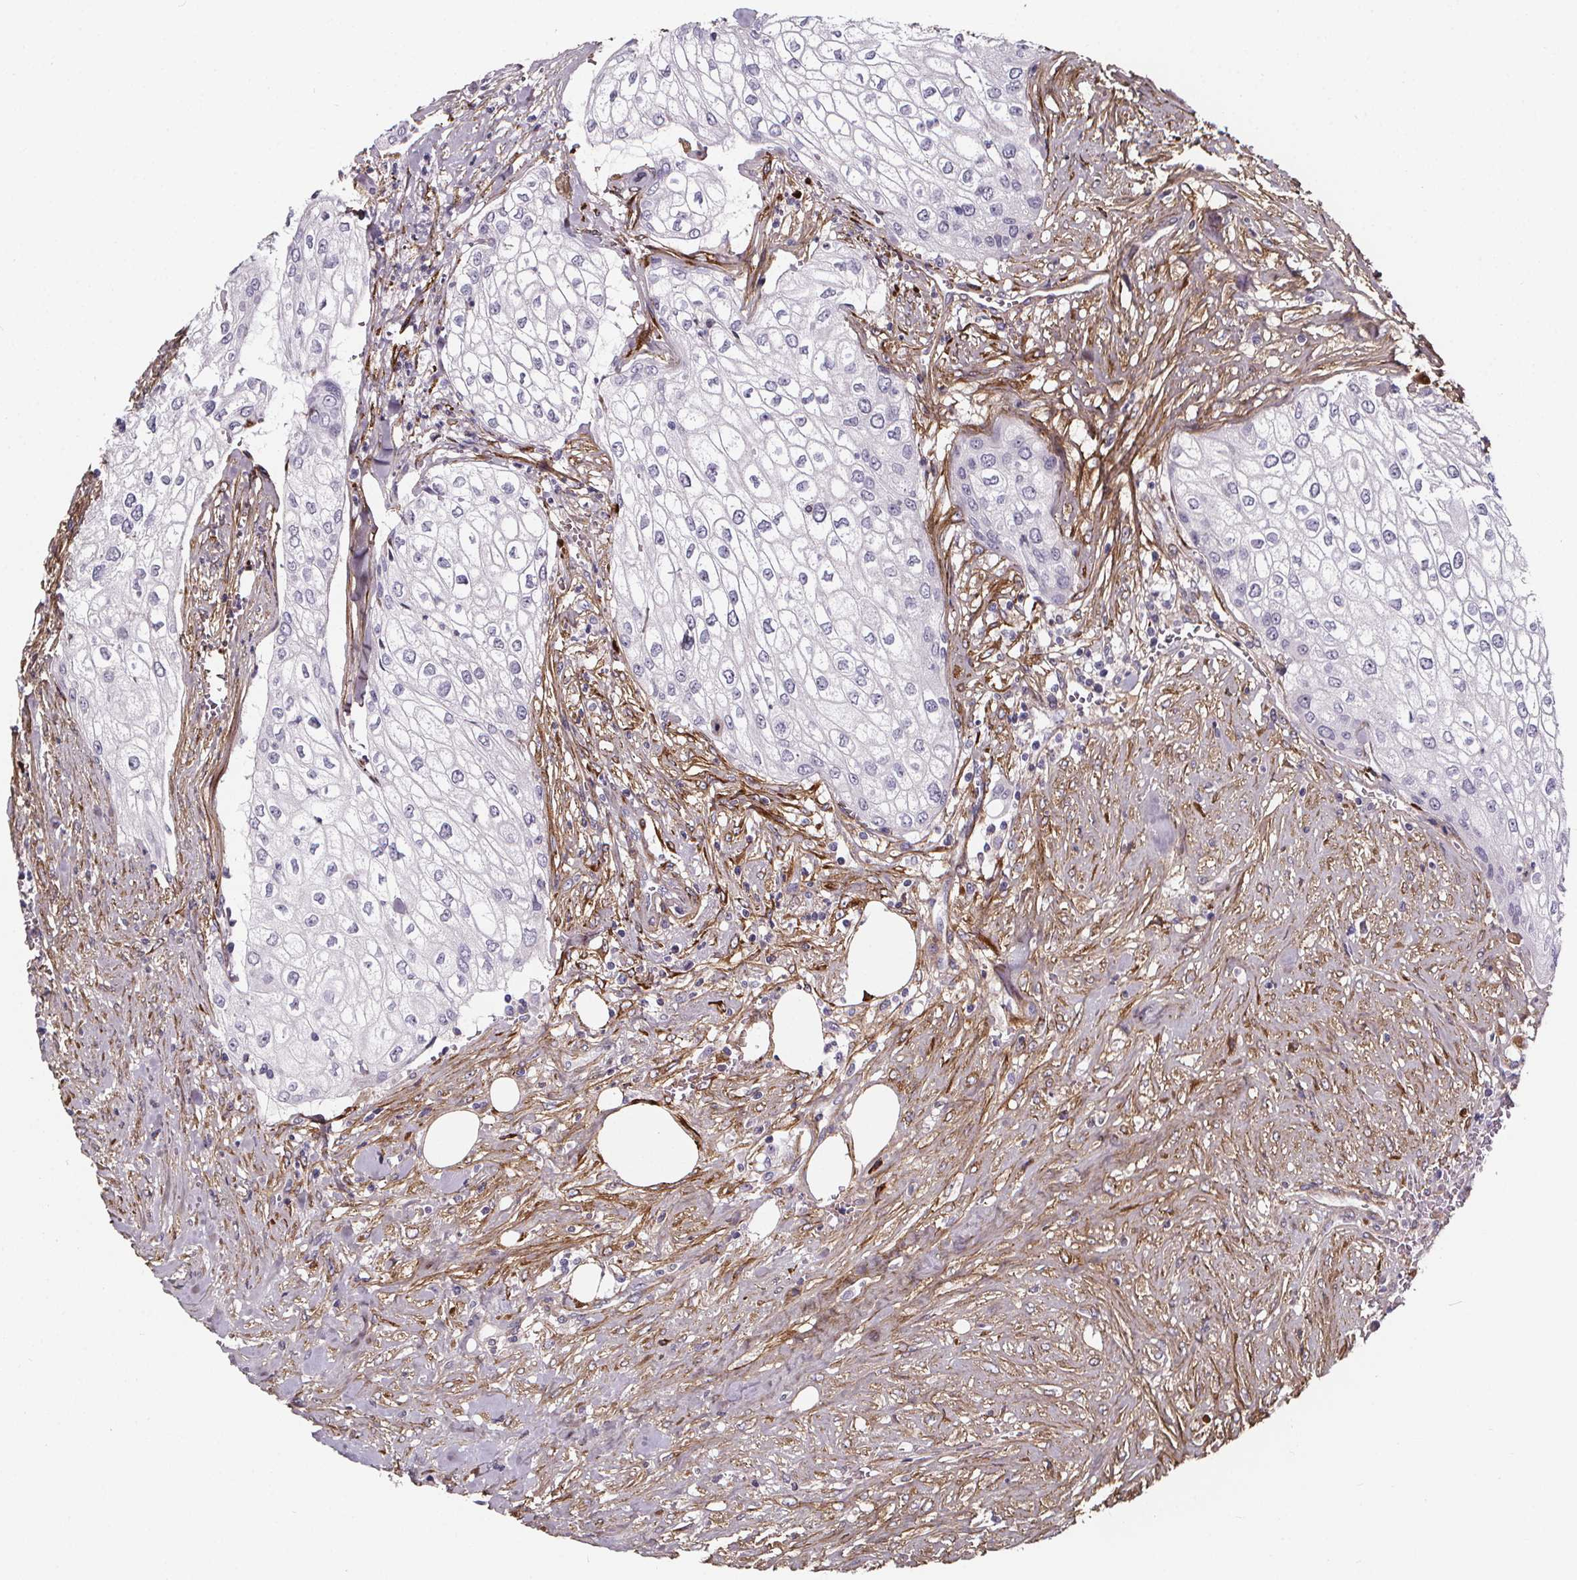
{"staining": {"intensity": "negative", "quantity": "none", "location": "none"}, "tissue": "urothelial cancer", "cell_type": "Tumor cells", "image_type": "cancer", "snomed": [{"axis": "morphology", "description": "Urothelial carcinoma, High grade"}, {"axis": "topography", "description": "Urinary bladder"}], "caption": "Tumor cells are negative for brown protein staining in urothelial cancer. Brightfield microscopy of immunohistochemistry (IHC) stained with DAB (3,3'-diaminobenzidine) (brown) and hematoxylin (blue), captured at high magnification.", "gene": "AEBP1", "patient": {"sex": "male", "age": 62}}